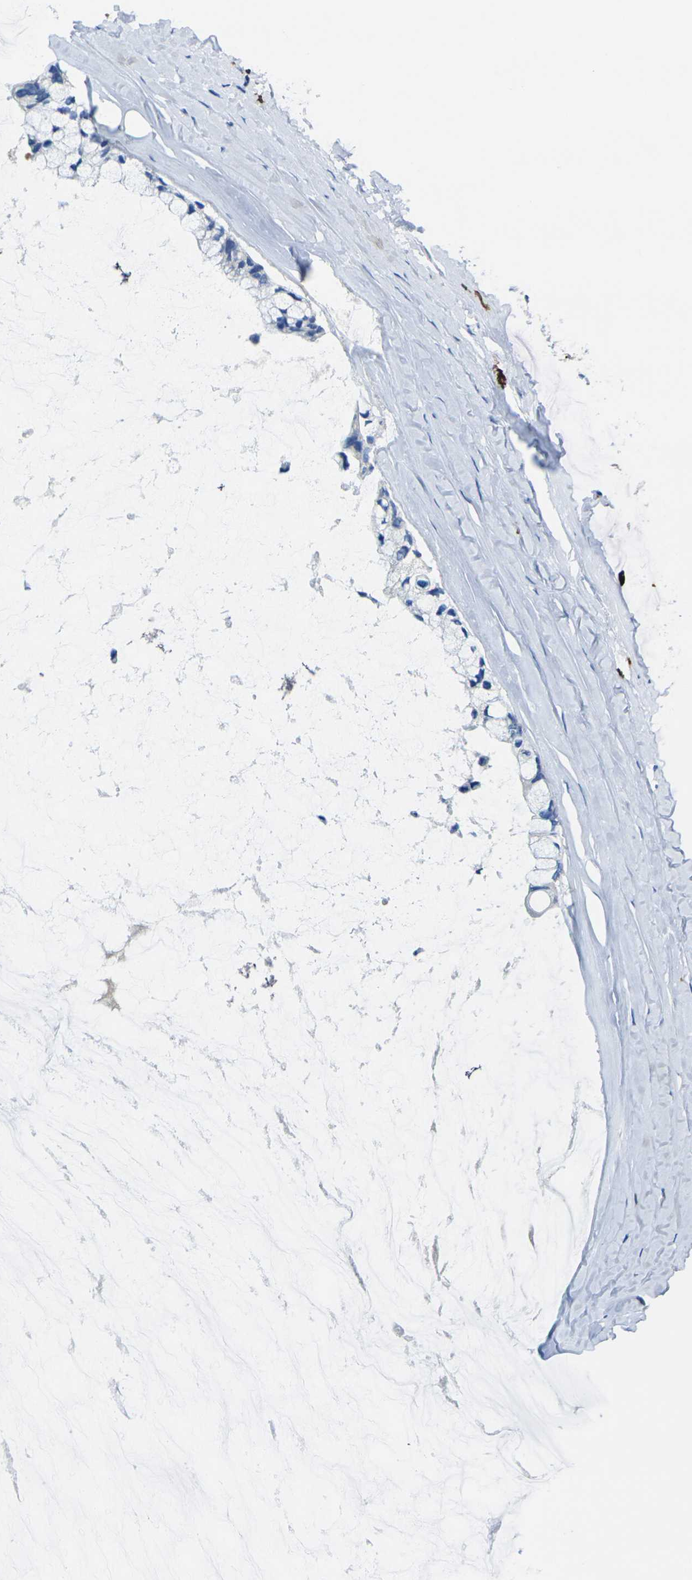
{"staining": {"intensity": "negative", "quantity": "none", "location": "none"}, "tissue": "ovarian cancer", "cell_type": "Tumor cells", "image_type": "cancer", "snomed": [{"axis": "morphology", "description": "Cystadenocarcinoma, mucinous, NOS"}, {"axis": "topography", "description": "Ovary"}], "caption": "A photomicrograph of human ovarian cancer (mucinous cystadenocarcinoma) is negative for staining in tumor cells.", "gene": "S100A9", "patient": {"sex": "female", "age": 39}}